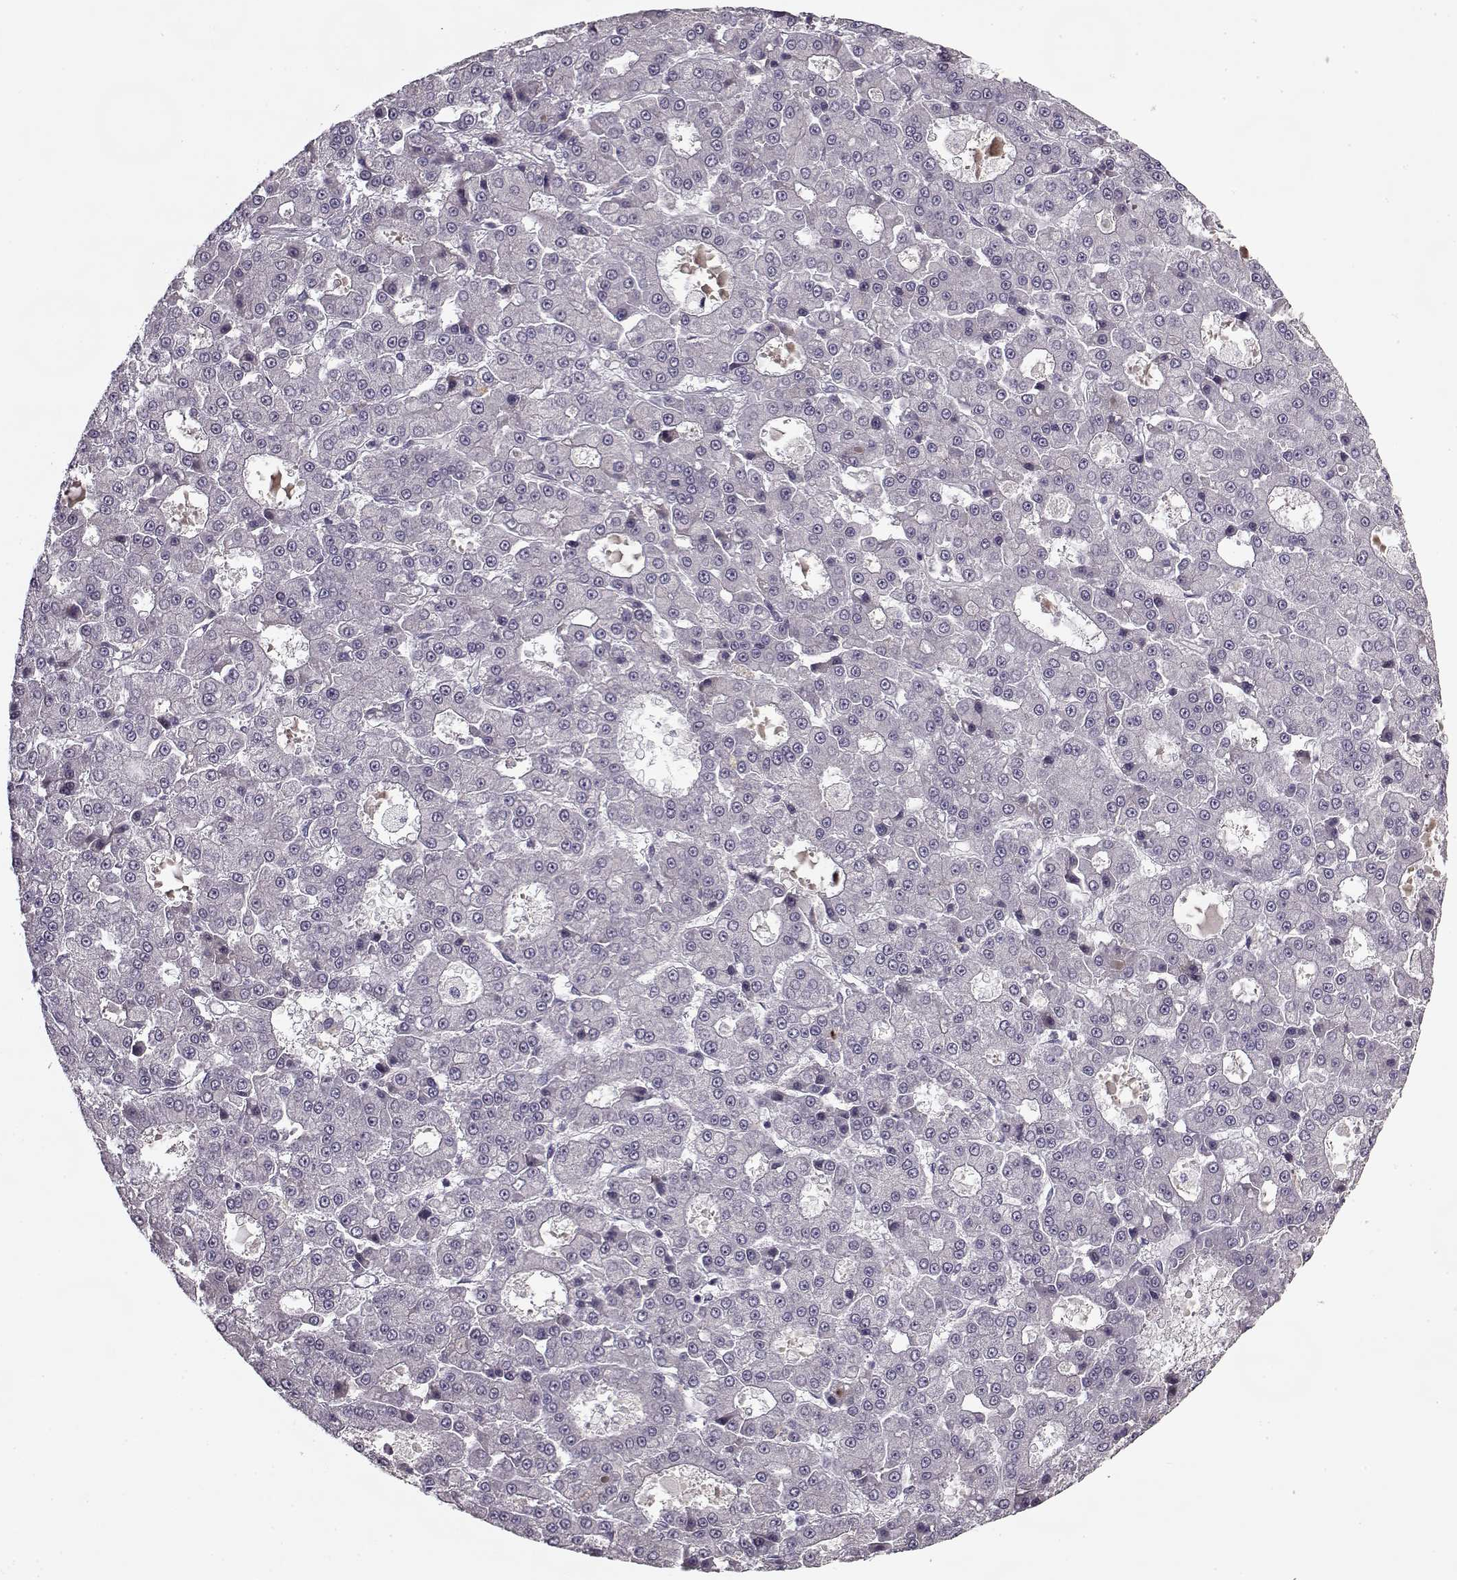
{"staining": {"intensity": "negative", "quantity": "none", "location": "none"}, "tissue": "liver cancer", "cell_type": "Tumor cells", "image_type": "cancer", "snomed": [{"axis": "morphology", "description": "Carcinoma, Hepatocellular, NOS"}, {"axis": "topography", "description": "Liver"}], "caption": "This is an immunohistochemistry (IHC) photomicrograph of human liver cancer. There is no positivity in tumor cells.", "gene": "KRT9", "patient": {"sex": "male", "age": 70}}